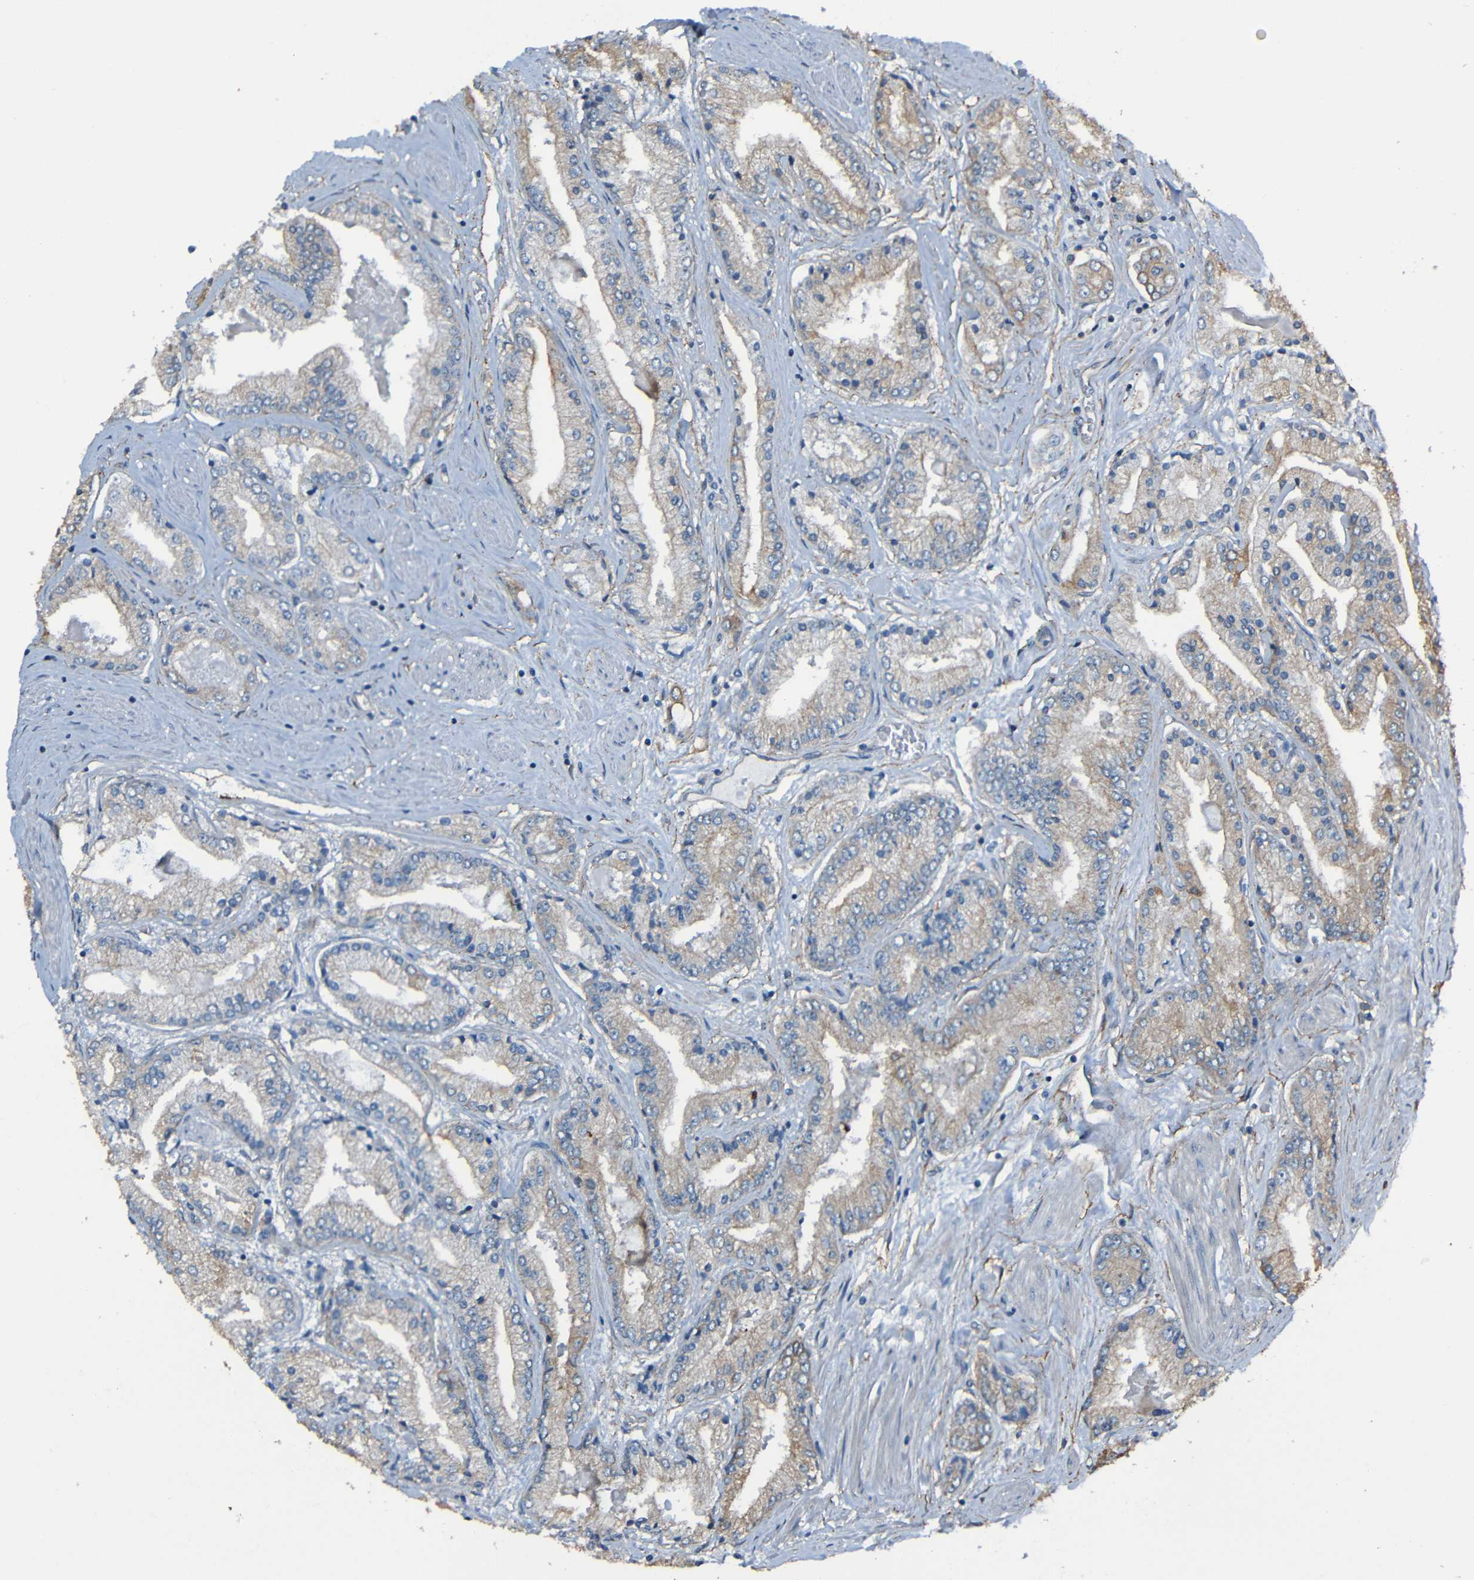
{"staining": {"intensity": "weak", "quantity": "<25%", "location": "cytoplasmic/membranous"}, "tissue": "prostate cancer", "cell_type": "Tumor cells", "image_type": "cancer", "snomed": [{"axis": "morphology", "description": "Adenocarcinoma, High grade"}, {"axis": "topography", "description": "Prostate"}], "caption": "Prostate cancer stained for a protein using immunohistochemistry displays no staining tumor cells.", "gene": "LGR5", "patient": {"sex": "male", "age": 59}}